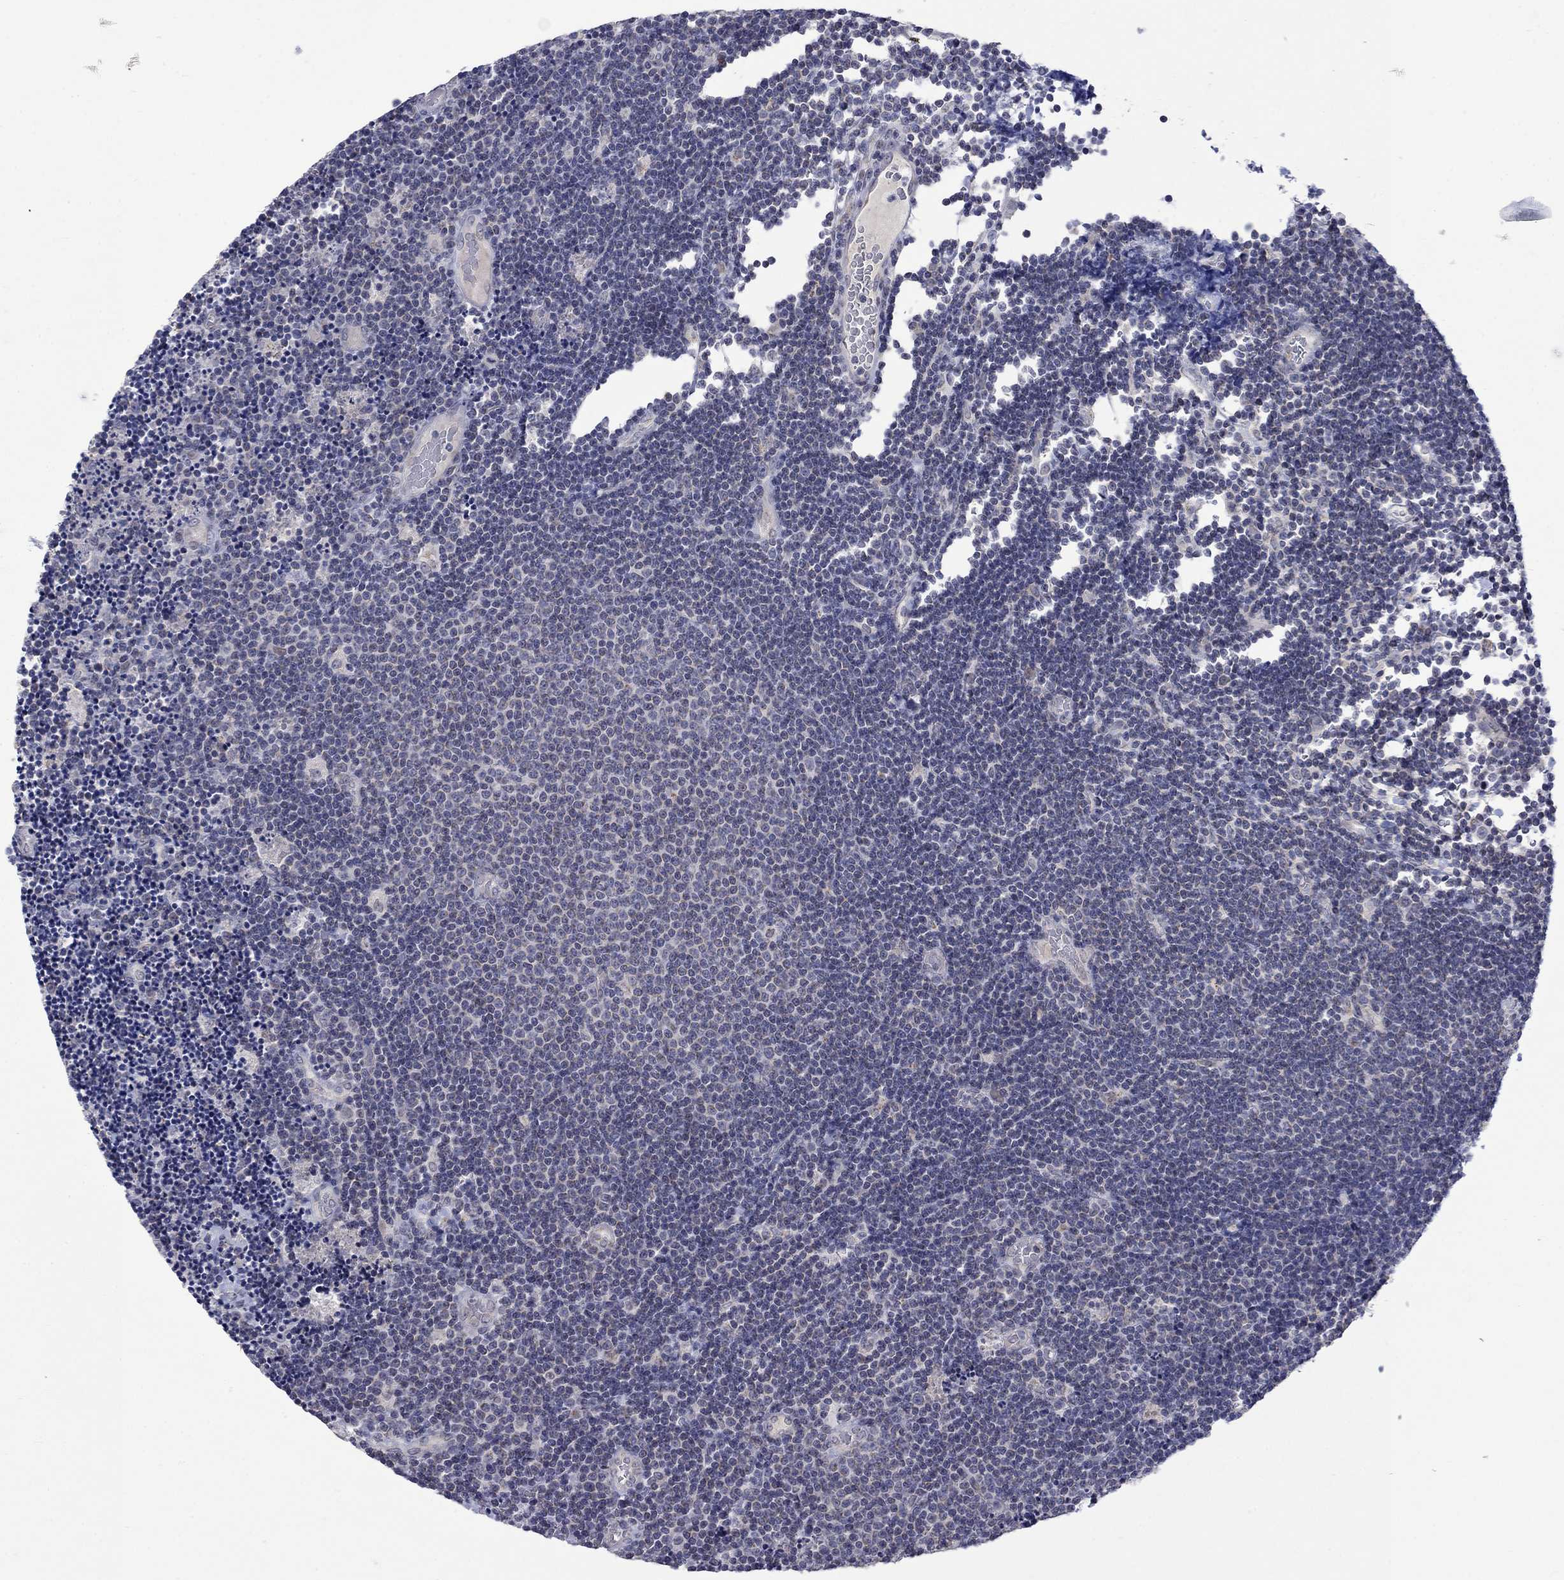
{"staining": {"intensity": "negative", "quantity": "none", "location": "none"}, "tissue": "lymphoma", "cell_type": "Tumor cells", "image_type": "cancer", "snomed": [{"axis": "morphology", "description": "Malignant lymphoma, non-Hodgkin's type, Low grade"}, {"axis": "topography", "description": "Brain"}], "caption": "DAB immunohistochemical staining of malignant lymphoma, non-Hodgkin's type (low-grade) demonstrates no significant positivity in tumor cells. (DAB immunohistochemistry (IHC), high magnification).", "gene": "KCNJ16", "patient": {"sex": "female", "age": 66}}